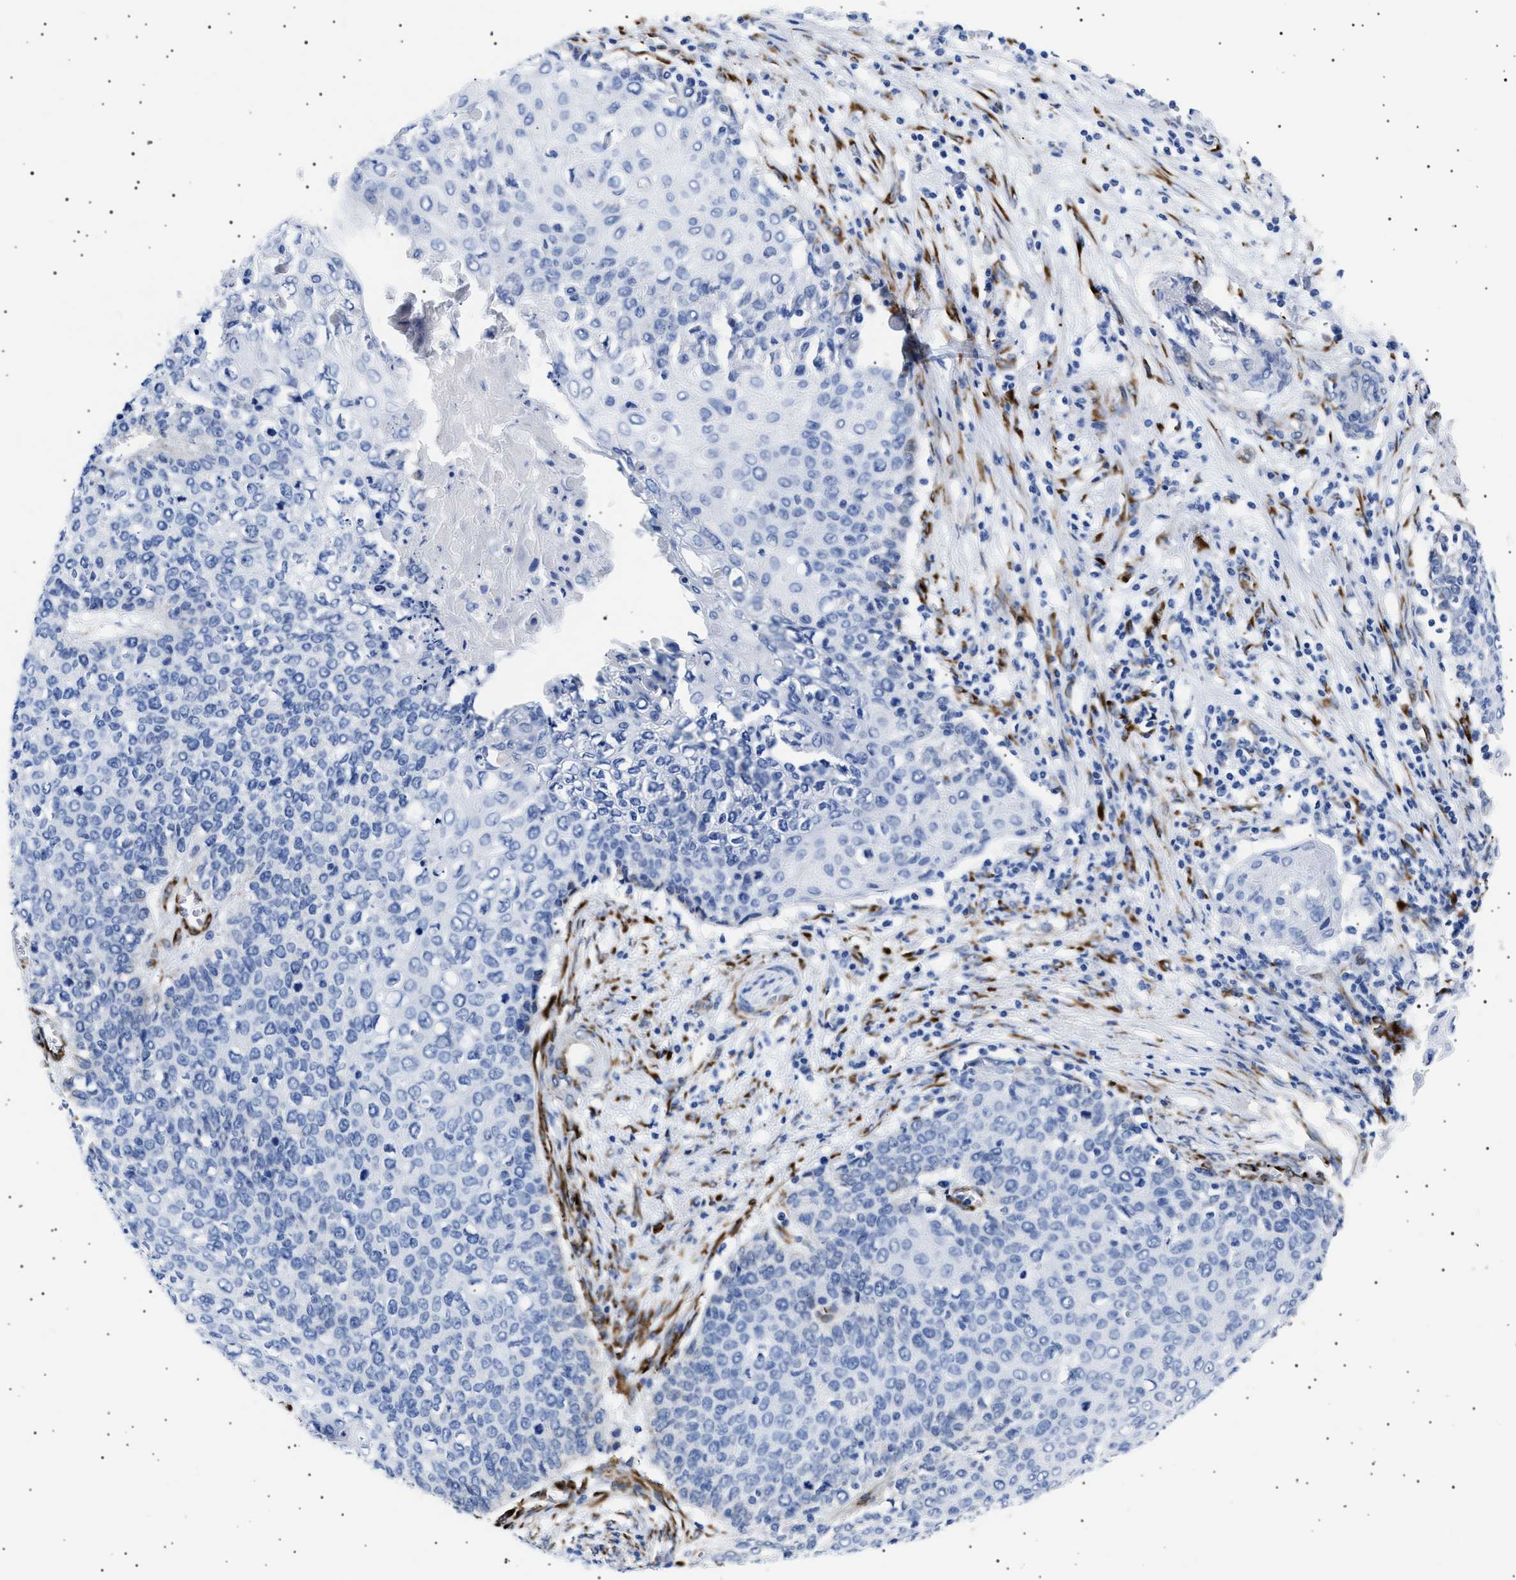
{"staining": {"intensity": "negative", "quantity": "none", "location": "none"}, "tissue": "cervical cancer", "cell_type": "Tumor cells", "image_type": "cancer", "snomed": [{"axis": "morphology", "description": "Squamous cell carcinoma, NOS"}, {"axis": "topography", "description": "Cervix"}], "caption": "This is a photomicrograph of immunohistochemistry (IHC) staining of cervical cancer (squamous cell carcinoma), which shows no expression in tumor cells. (Brightfield microscopy of DAB IHC at high magnification).", "gene": "HEMGN", "patient": {"sex": "female", "age": 39}}